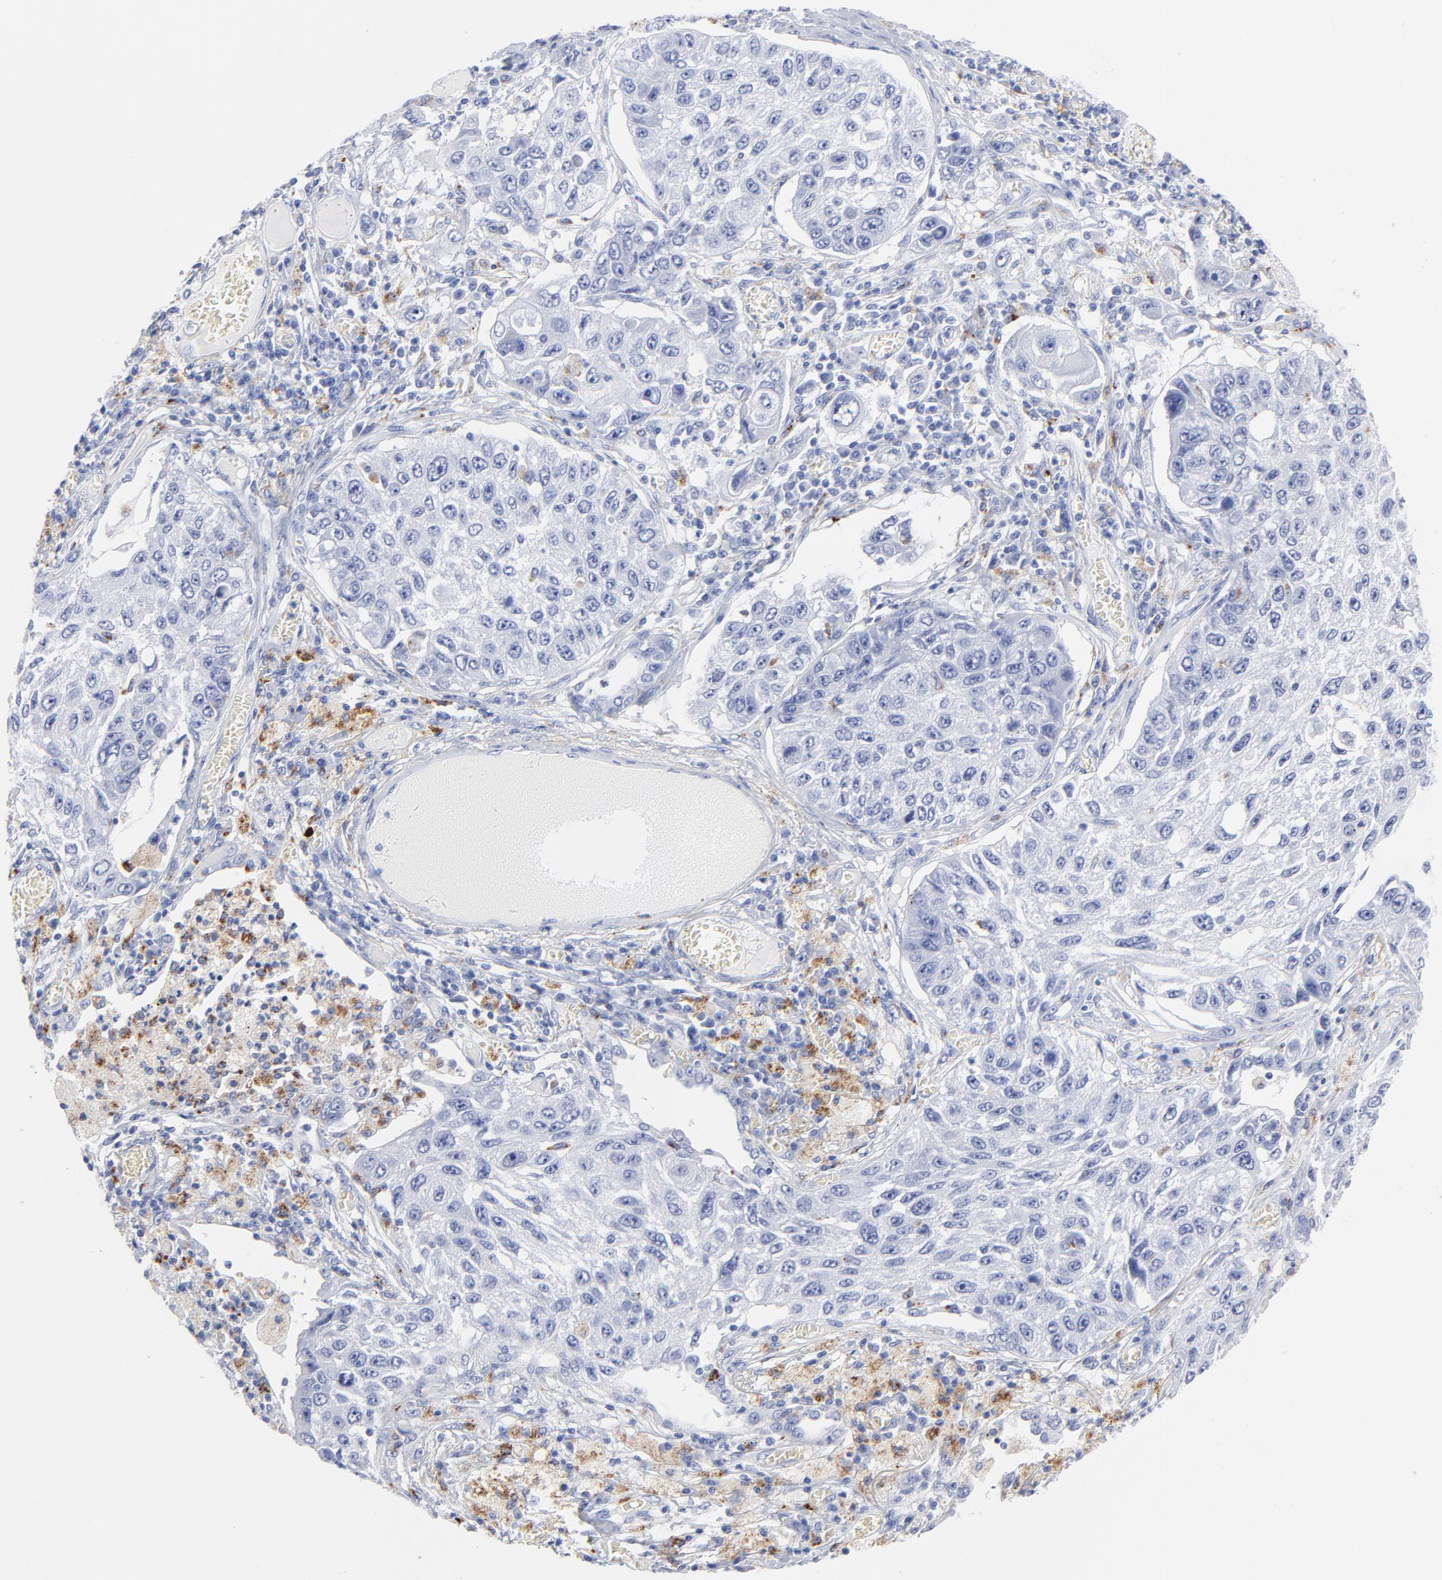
{"staining": {"intensity": "negative", "quantity": "none", "location": "none"}, "tissue": "lung cancer", "cell_type": "Tumor cells", "image_type": "cancer", "snomed": [{"axis": "morphology", "description": "Squamous cell carcinoma, NOS"}, {"axis": "topography", "description": "Lung"}], "caption": "An IHC image of lung cancer (squamous cell carcinoma) is shown. There is no staining in tumor cells of lung cancer (squamous cell carcinoma). (DAB IHC with hematoxylin counter stain).", "gene": "CPVL", "patient": {"sex": "male", "age": 71}}